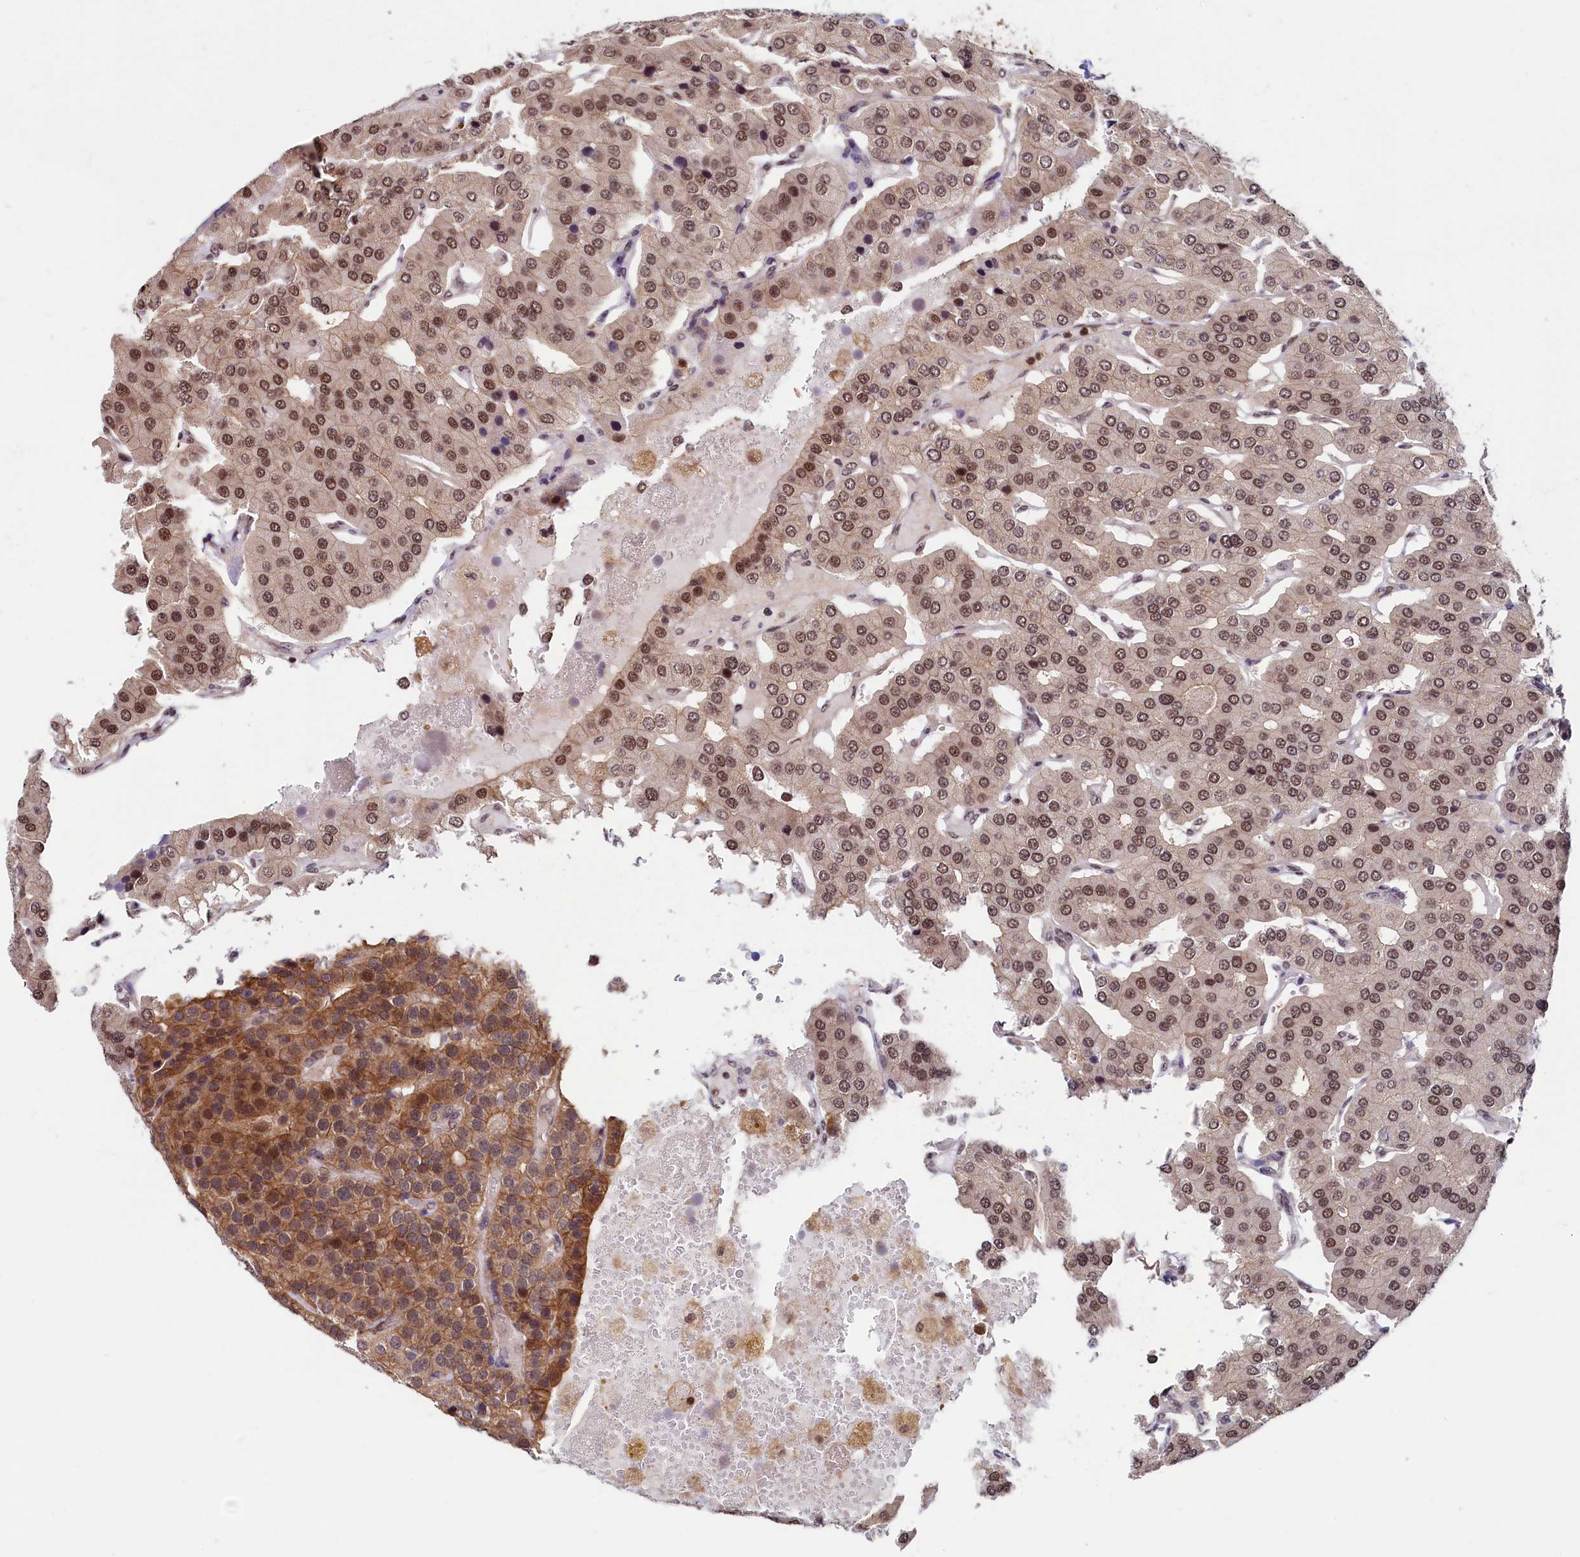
{"staining": {"intensity": "moderate", "quantity": ">75%", "location": "cytoplasmic/membranous,nuclear"}, "tissue": "parathyroid gland", "cell_type": "Glandular cells", "image_type": "normal", "snomed": [{"axis": "morphology", "description": "Normal tissue, NOS"}, {"axis": "morphology", "description": "Adenoma, NOS"}, {"axis": "topography", "description": "Parathyroid gland"}], "caption": "IHC (DAB) staining of normal human parathyroid gland reveals moderate cytoplasmic/membranous,nuclear protein staining in approximately >75% of glandular cells.", "gene": "LEO1", "patient": {"sex": "female", "age": 86}}